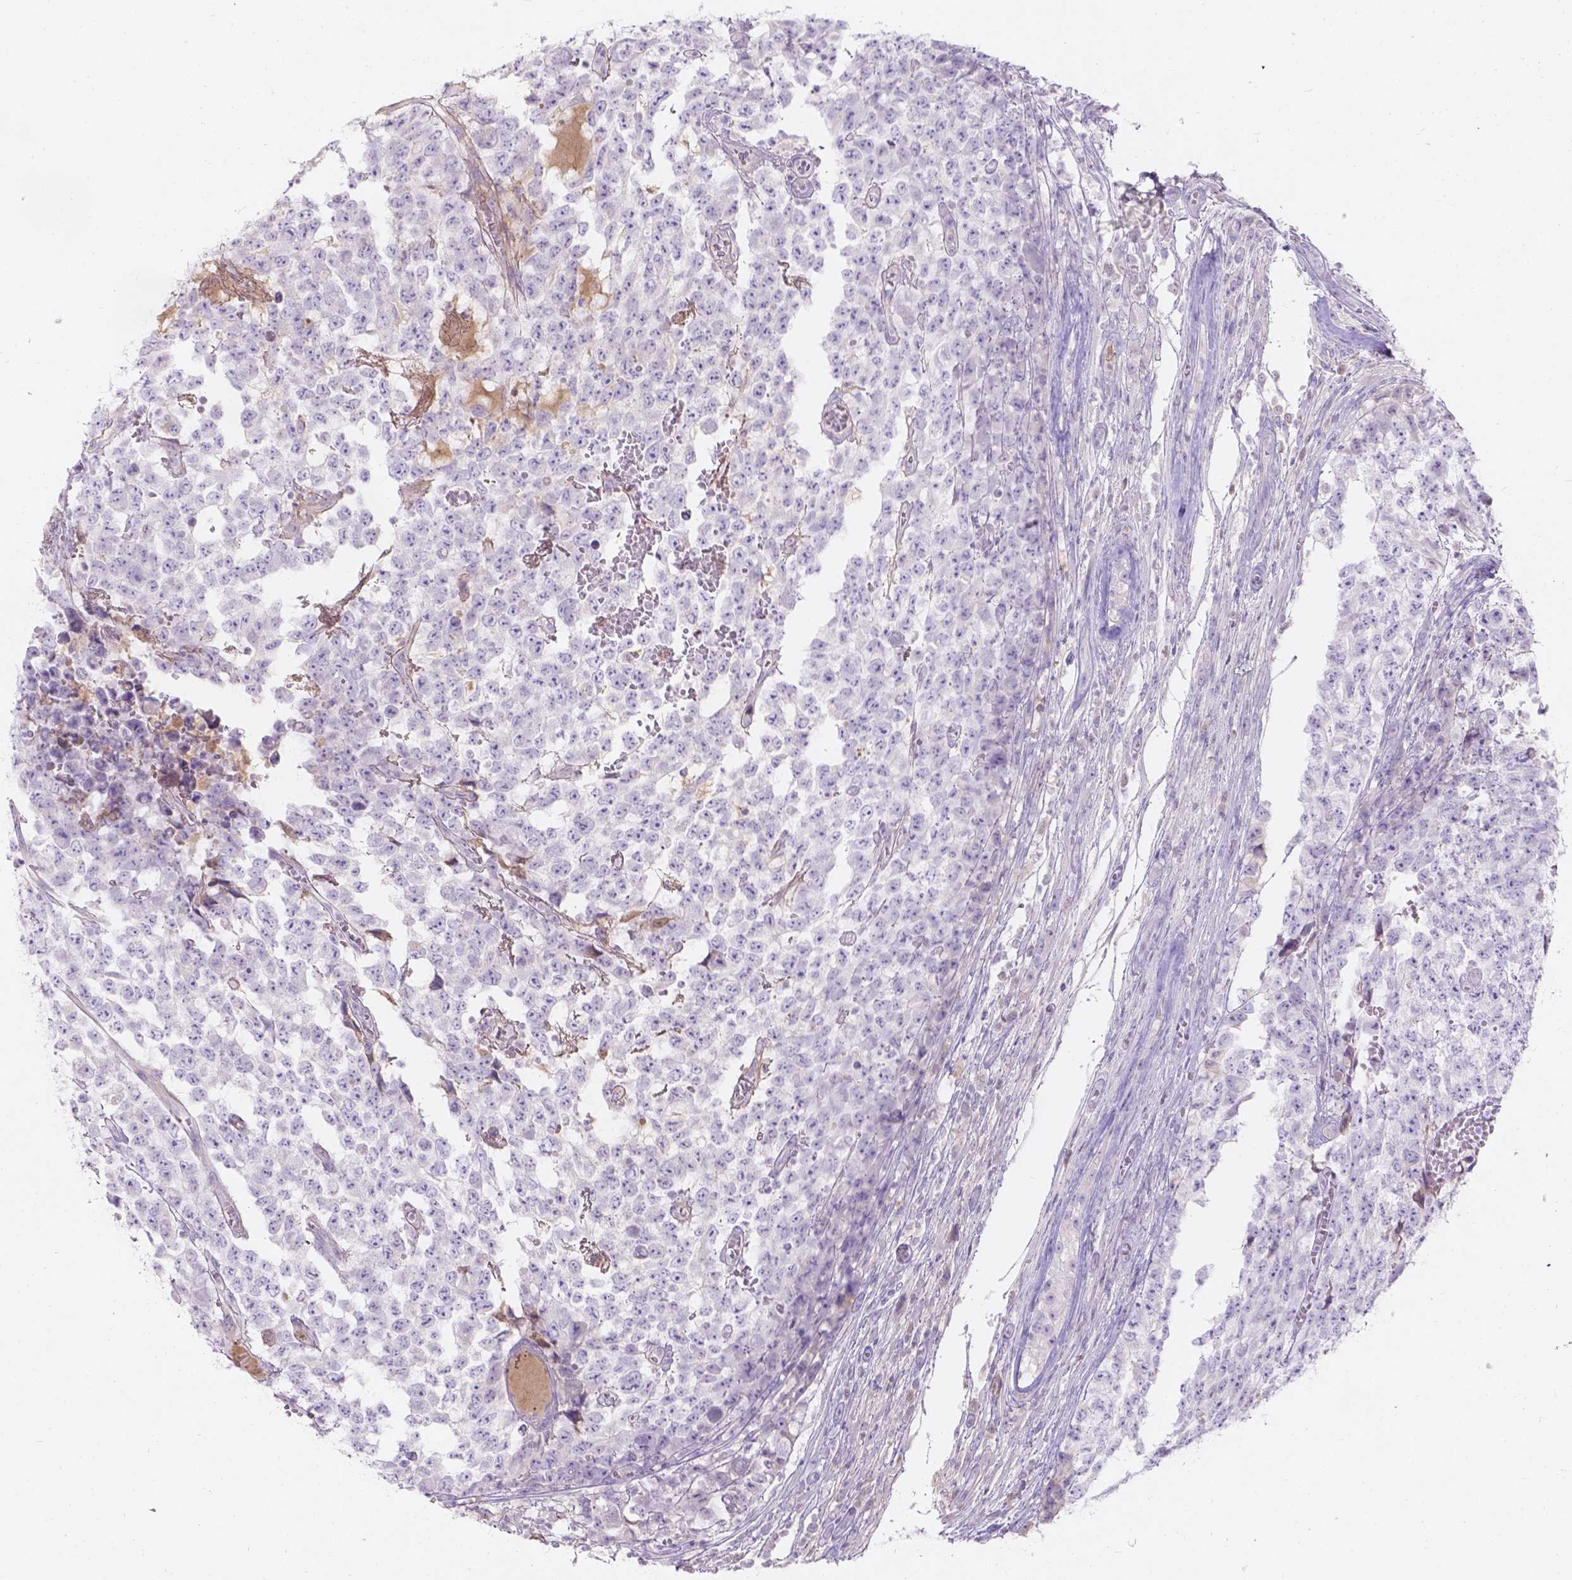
{"staining": {"intensity": "negative", "quantity": "none", "location": "none"}, "tissue": "testis cancer", "cell_type": "Tumor cells", "image_type": "cancer", "snomed": [{"axis": "morphology", "description": "Carcinoma, Embryonal, NOS"}, {"axis": "topography", "description": "Testis"}], "caption": "Image shows no protein expression in tumor cells of testis embryonal carcinoma tissue.", "gene": "GAL3ST2", "patient": {"sex": "male", "age": 23}}